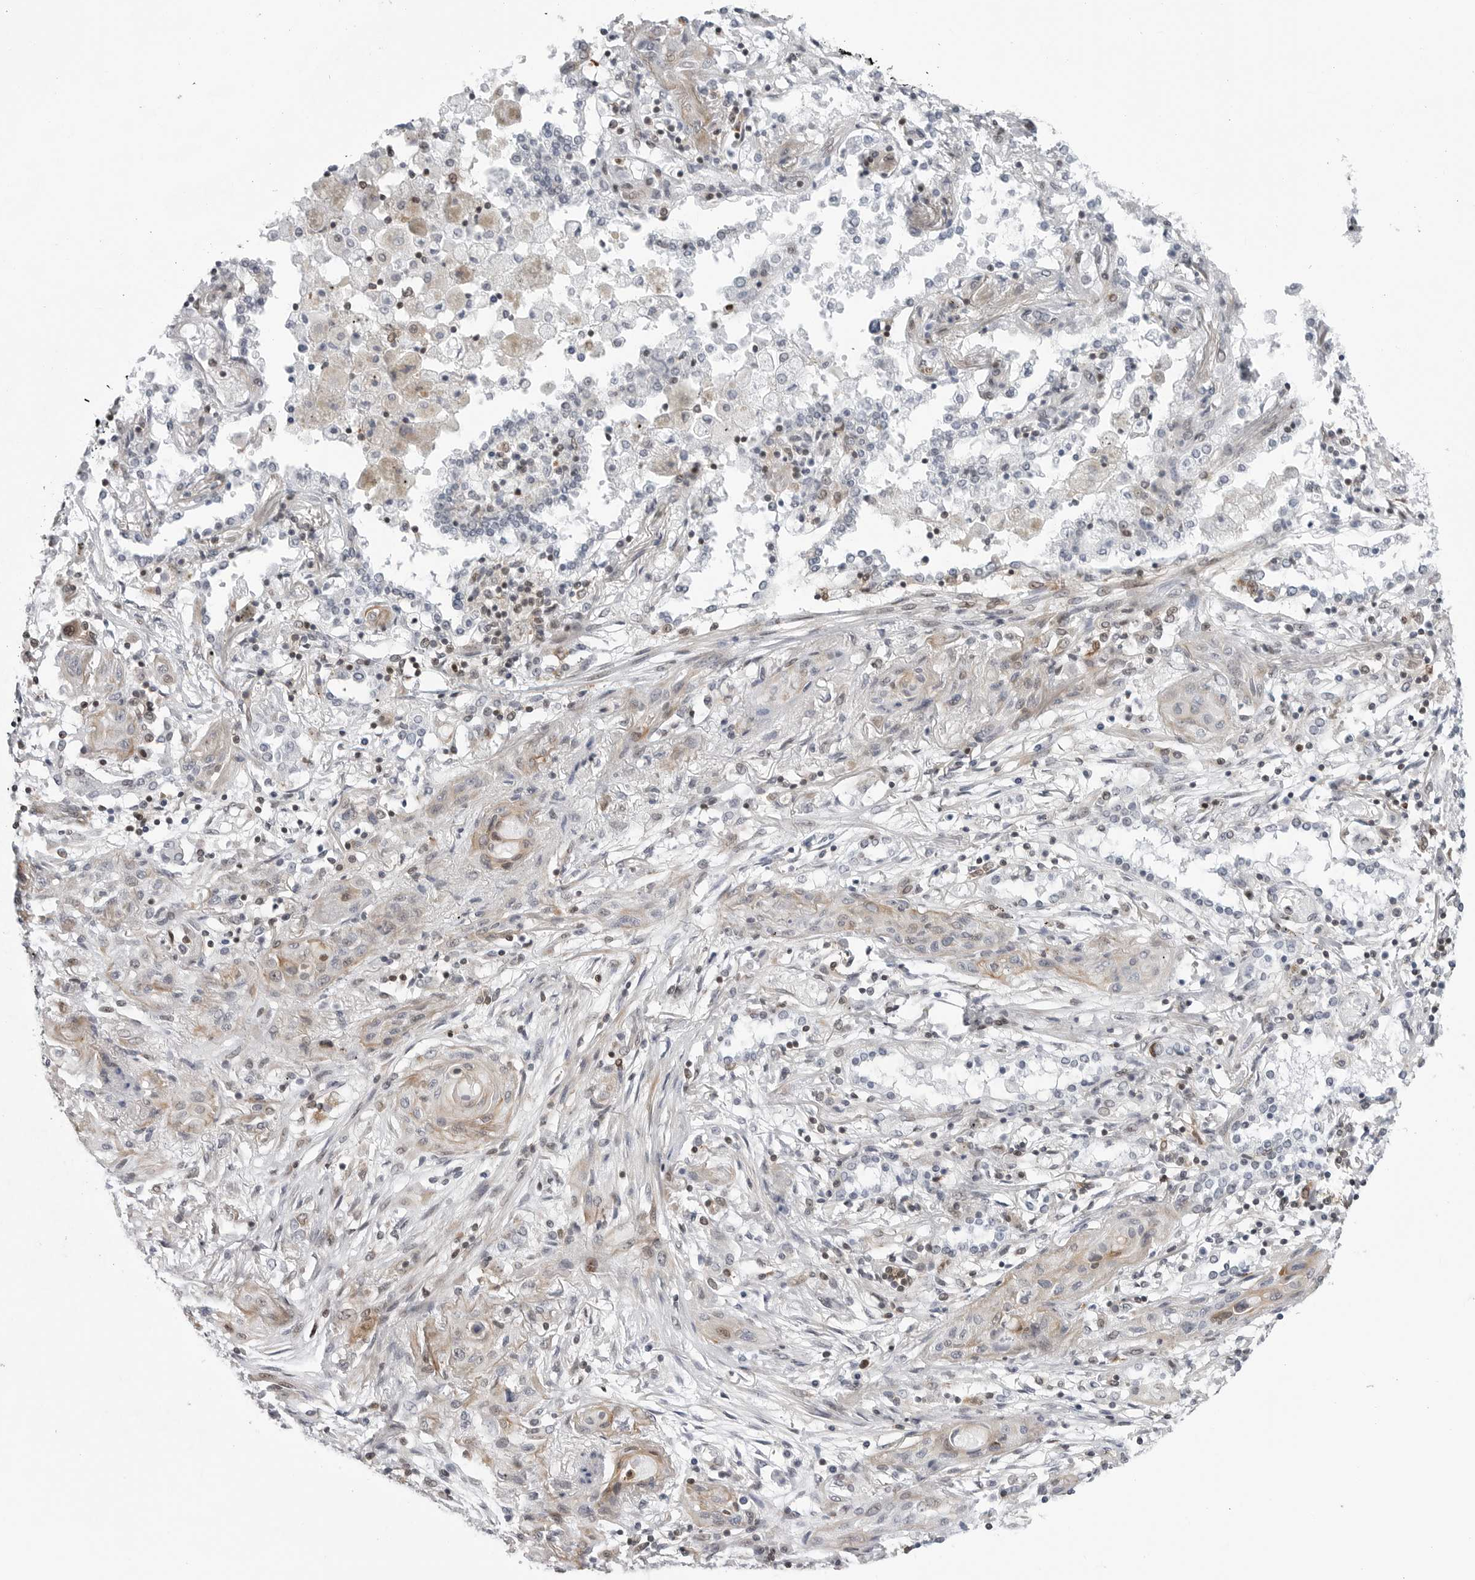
{"staining": {"intensity": "weak", "quantity": "<25%", "location": "cytoplasmic/membranous"}, "tissue": "lung cancer", "cell_type": "Tumor cells", "image_type": "cancer", "snomed": [{"axis": "morphology", "description": "Squamous cell carcinoma, NOS"}, {"axis": "topography", "description": "Lung"}], "caption": "Immunohistochemistry histopathology image of lung squamous cell carcinoma stained for a protein (brown), which displays no expression in tumor cells. The staining is performed using DAB (3,3'-diaminobenzidine) brown chromogen with nuclei counter-stained in using hematoxylin.", "gene": "FAM135B", "patient": {"sex": "female", "age": 47}}